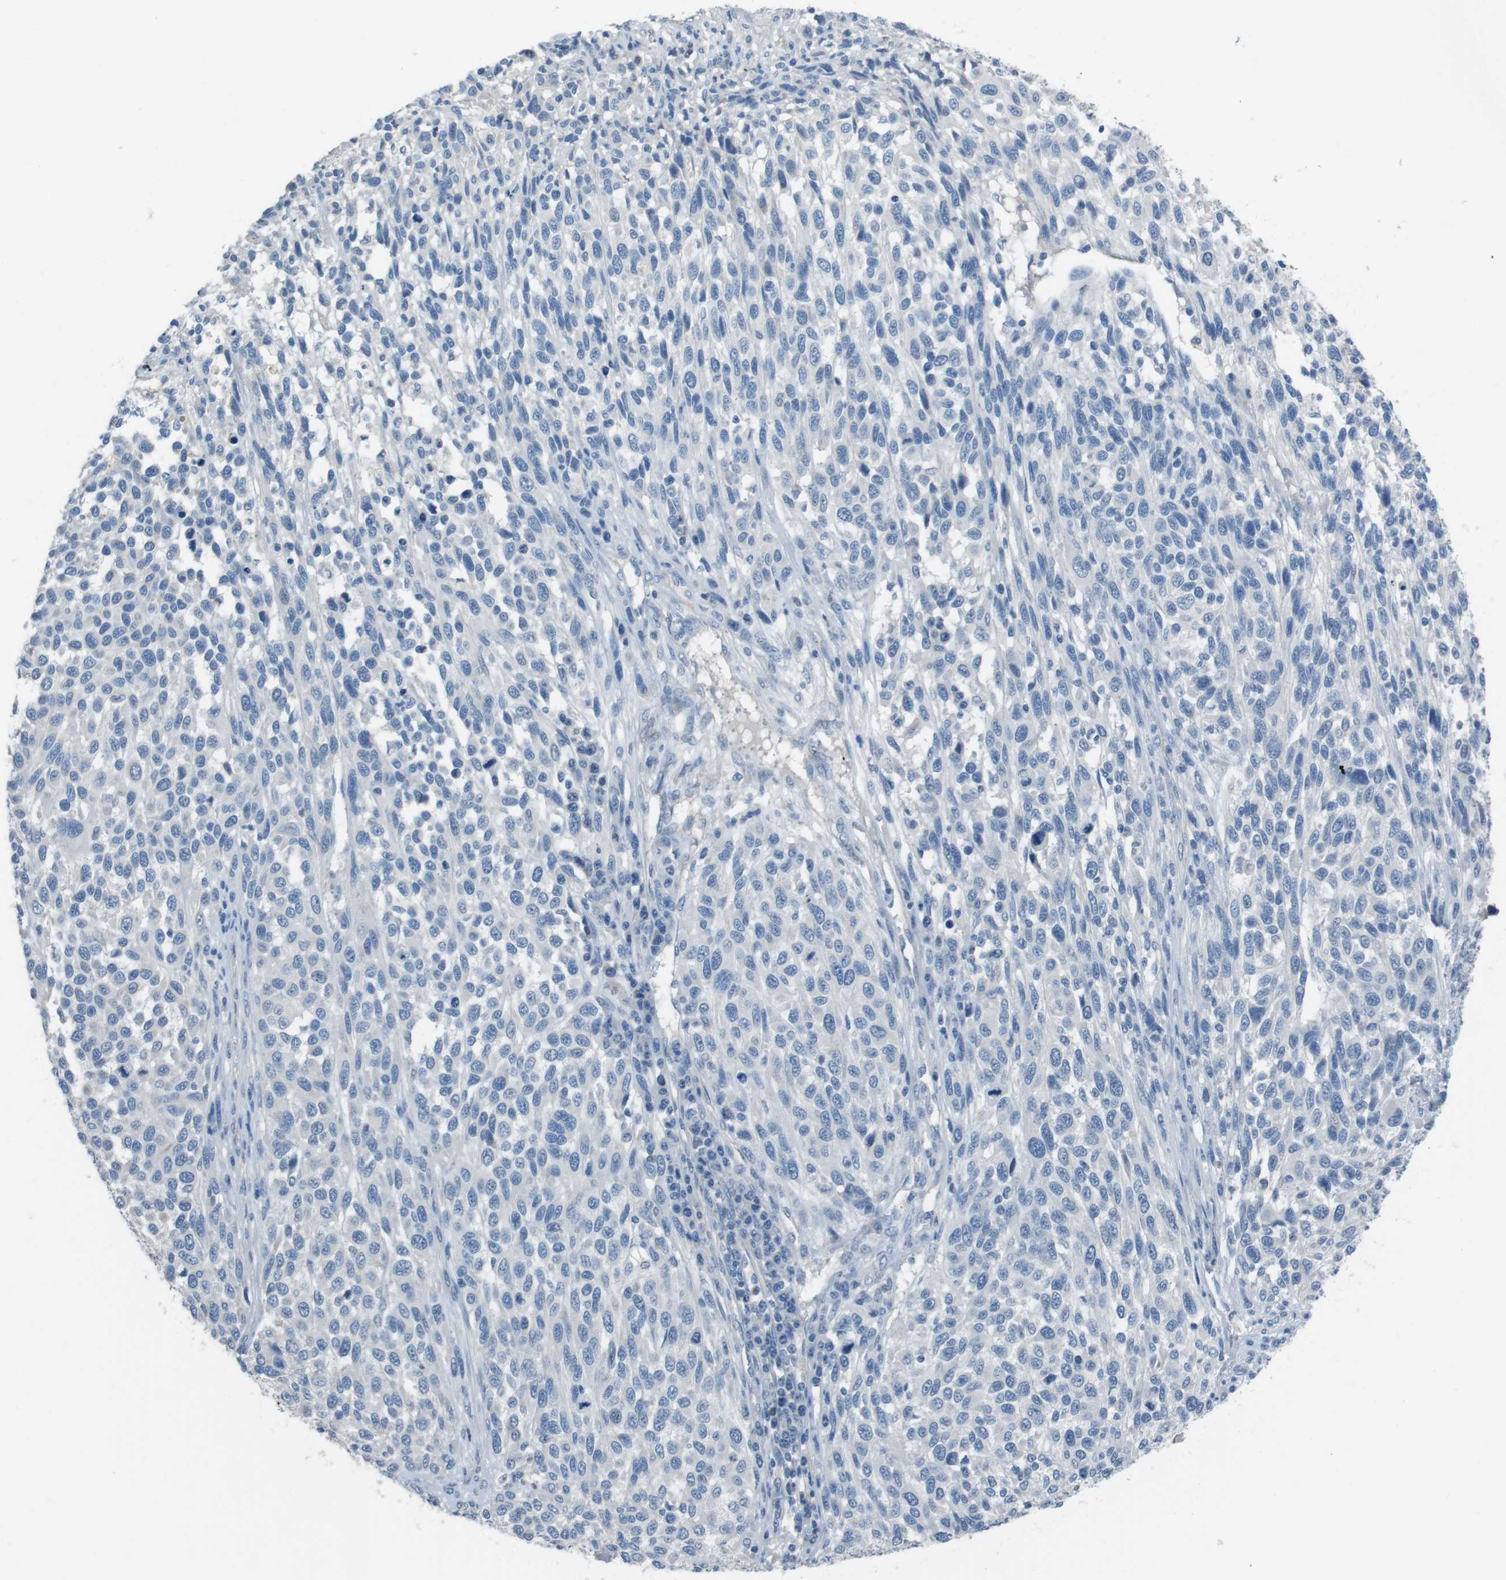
{"staining": {"intensity": "negative", "quantity": "none", "location": "none"}, "tissue": "melanoma", "cell_type": "Tumor cells", "image_type": "cancer", "snomed": [{"axis": "morphology", "description": "Malignant melanoma, Metastatic site"}, {"axis": "topography", "description": "Lymph node"}], "caption": "Immunohistochemical staining of human melanoma exhibits no significant expression in tumor cells. (Brightfield microscopy of DAB (3,3'-diaminobenzidine) immunohistochemistry at high magnification).", "gene": "CYP2C8", "patient": {"sex": "male", "age": 61}}